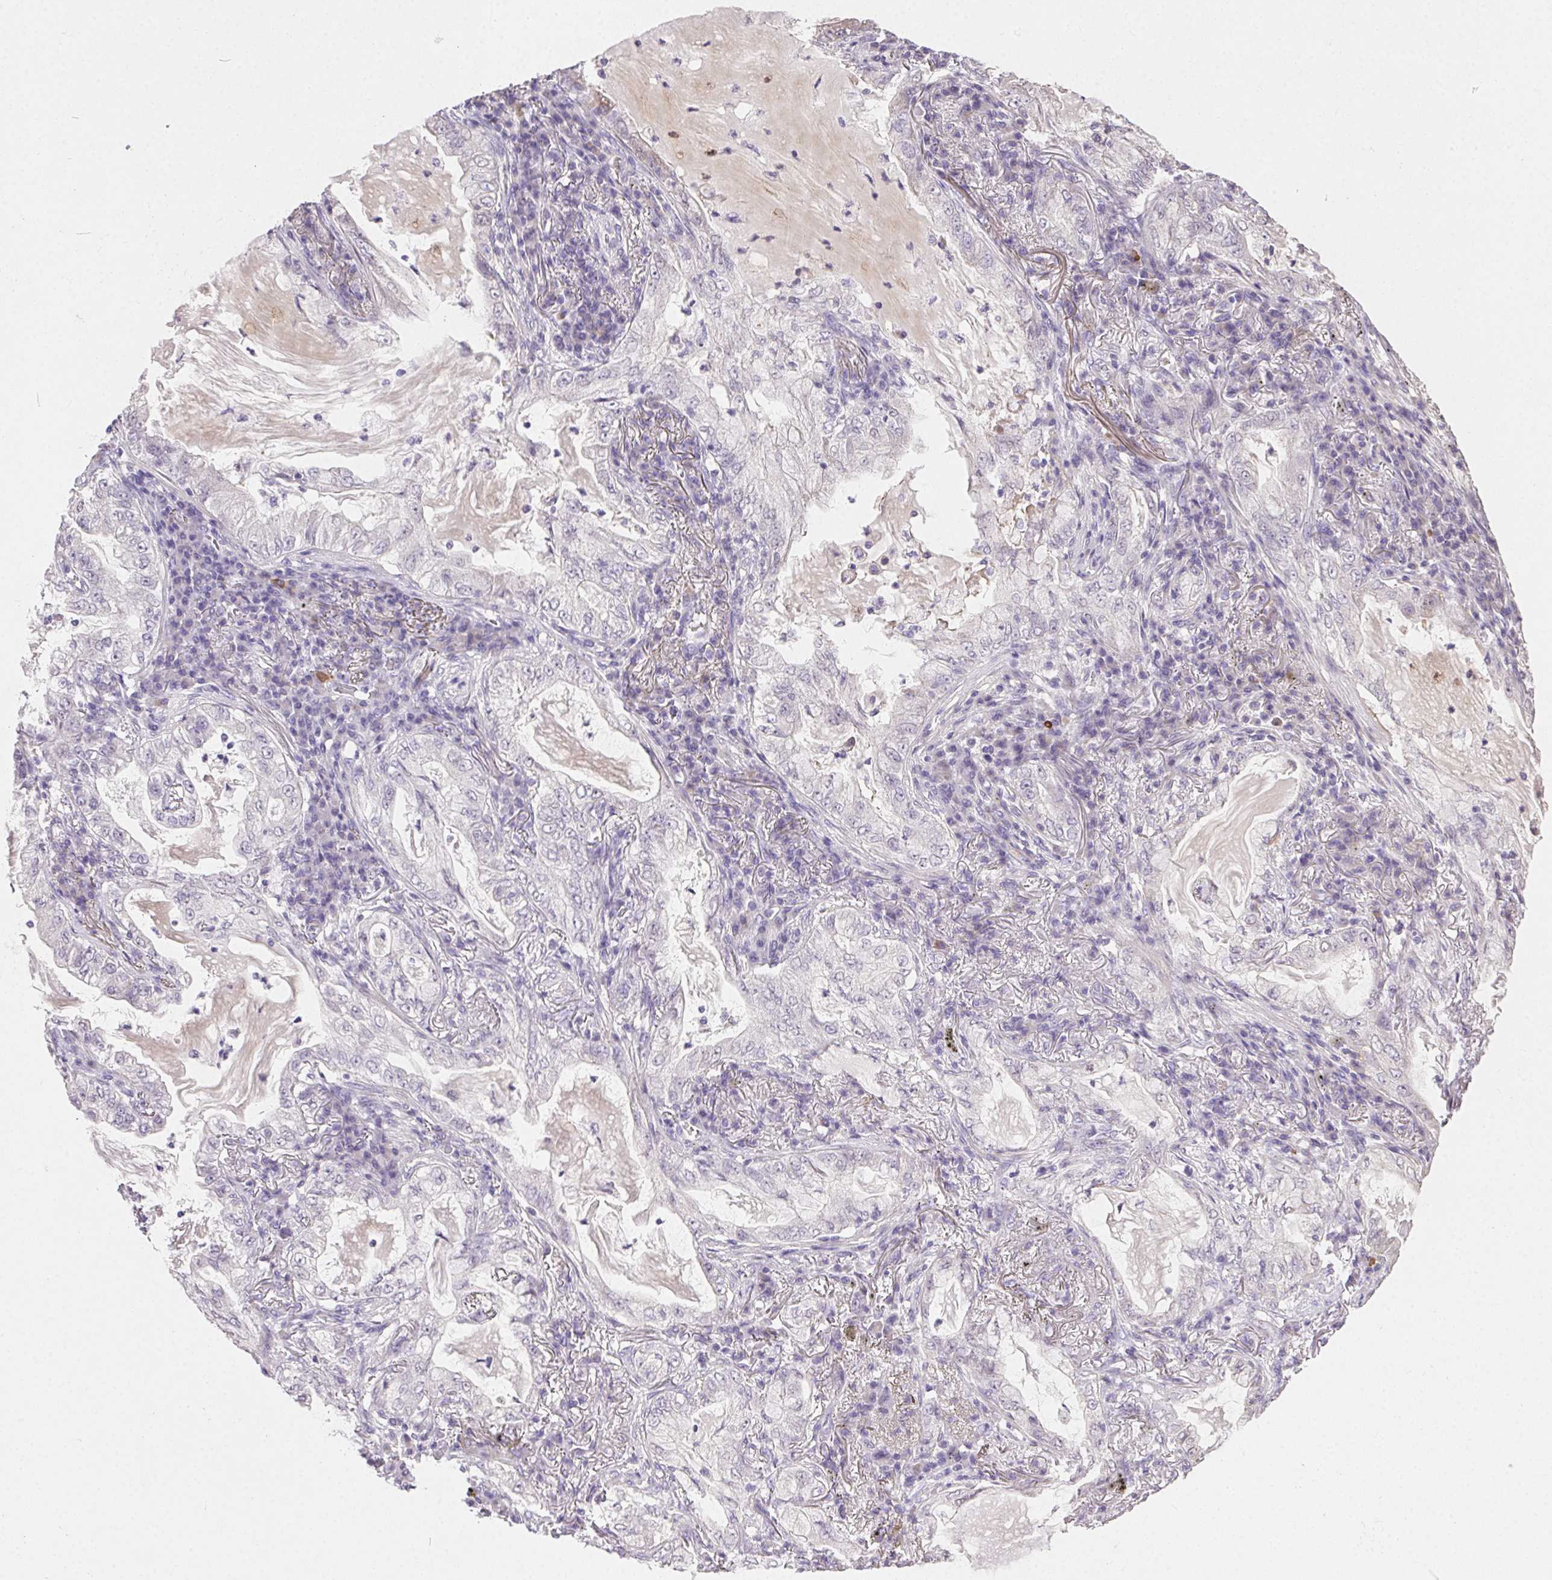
{"staining": {"intensity": "negative", "quantity": "none", "location": "none"}, "tissue": "lung cancer", "cell_type": "Tumor cells", "image_type": "cancer", "snomed": [{"axis": "morphology", "description": "Adenocarcinoma, NOS"}, {"axis": "topography", "description": "Lung"}], "caption": "Immunohistochemistry (IHC) of human lung adenocarcinoma displays no positivity in tumor cells.", "gene": "SYCE2", "patient": {"sex": "female", "age": 73}}